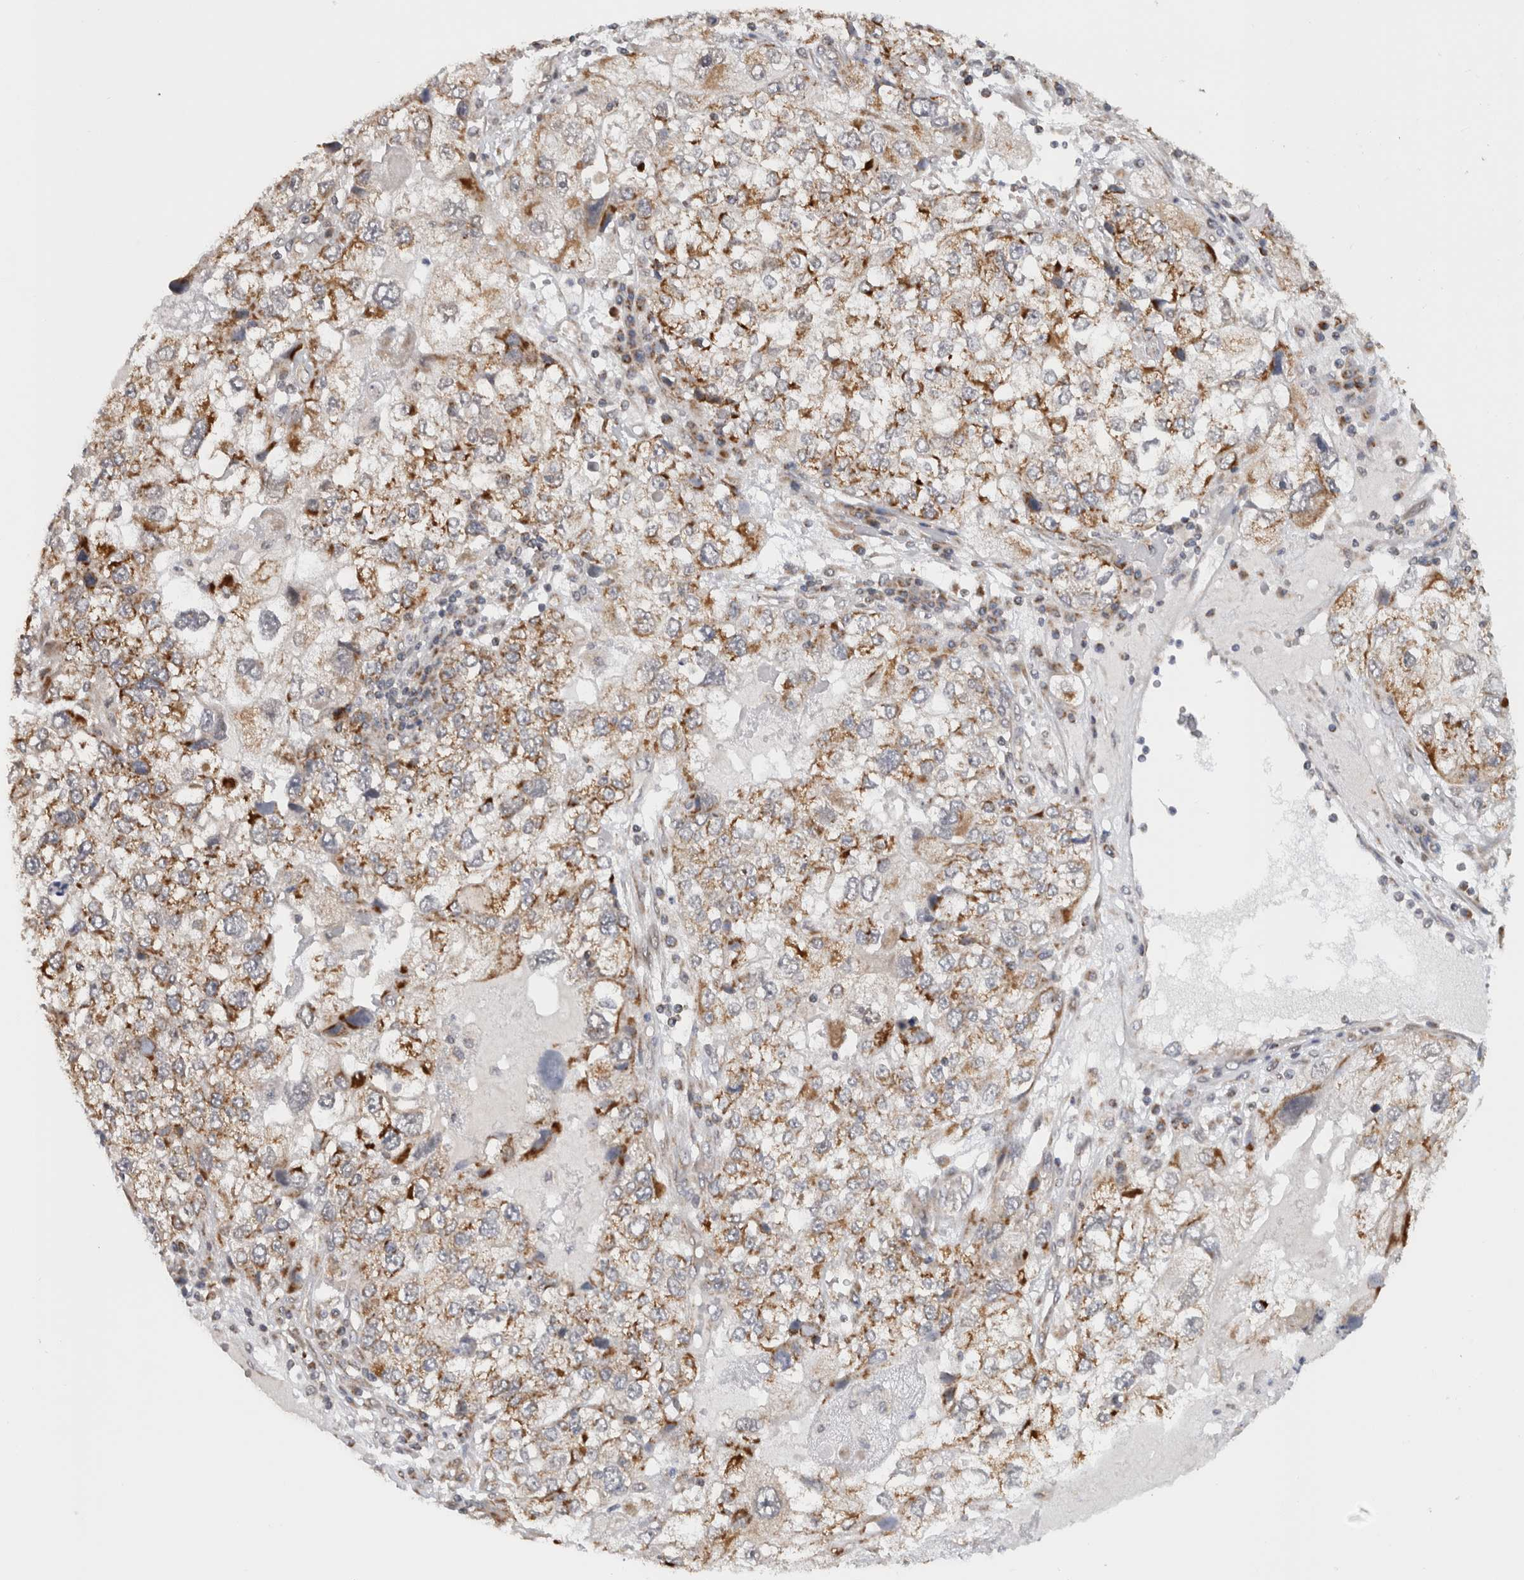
{"staining": {"intensity": "moderate", "quantity": ">75%", "location": "cytoplasmic/membranous"}, "tissue": "endometrial cancer", "cell_type": "Tumor cells", "image_type": "cancer", "snomed": [{"axis": "morphology", "description": "Adenocarcinoma, NOS"}, {"axis": "topography", "description": "Endometrium"}], "caption": "DAB immunohistochemical staining of human endometrial cancer (adenocarcinoma) demonstrates moderate cytoplasmic/membranous protein positivity in about >75% of tumor cells.", "gene": "CMC2", "patient": {"sex": "female", "age": 49}}